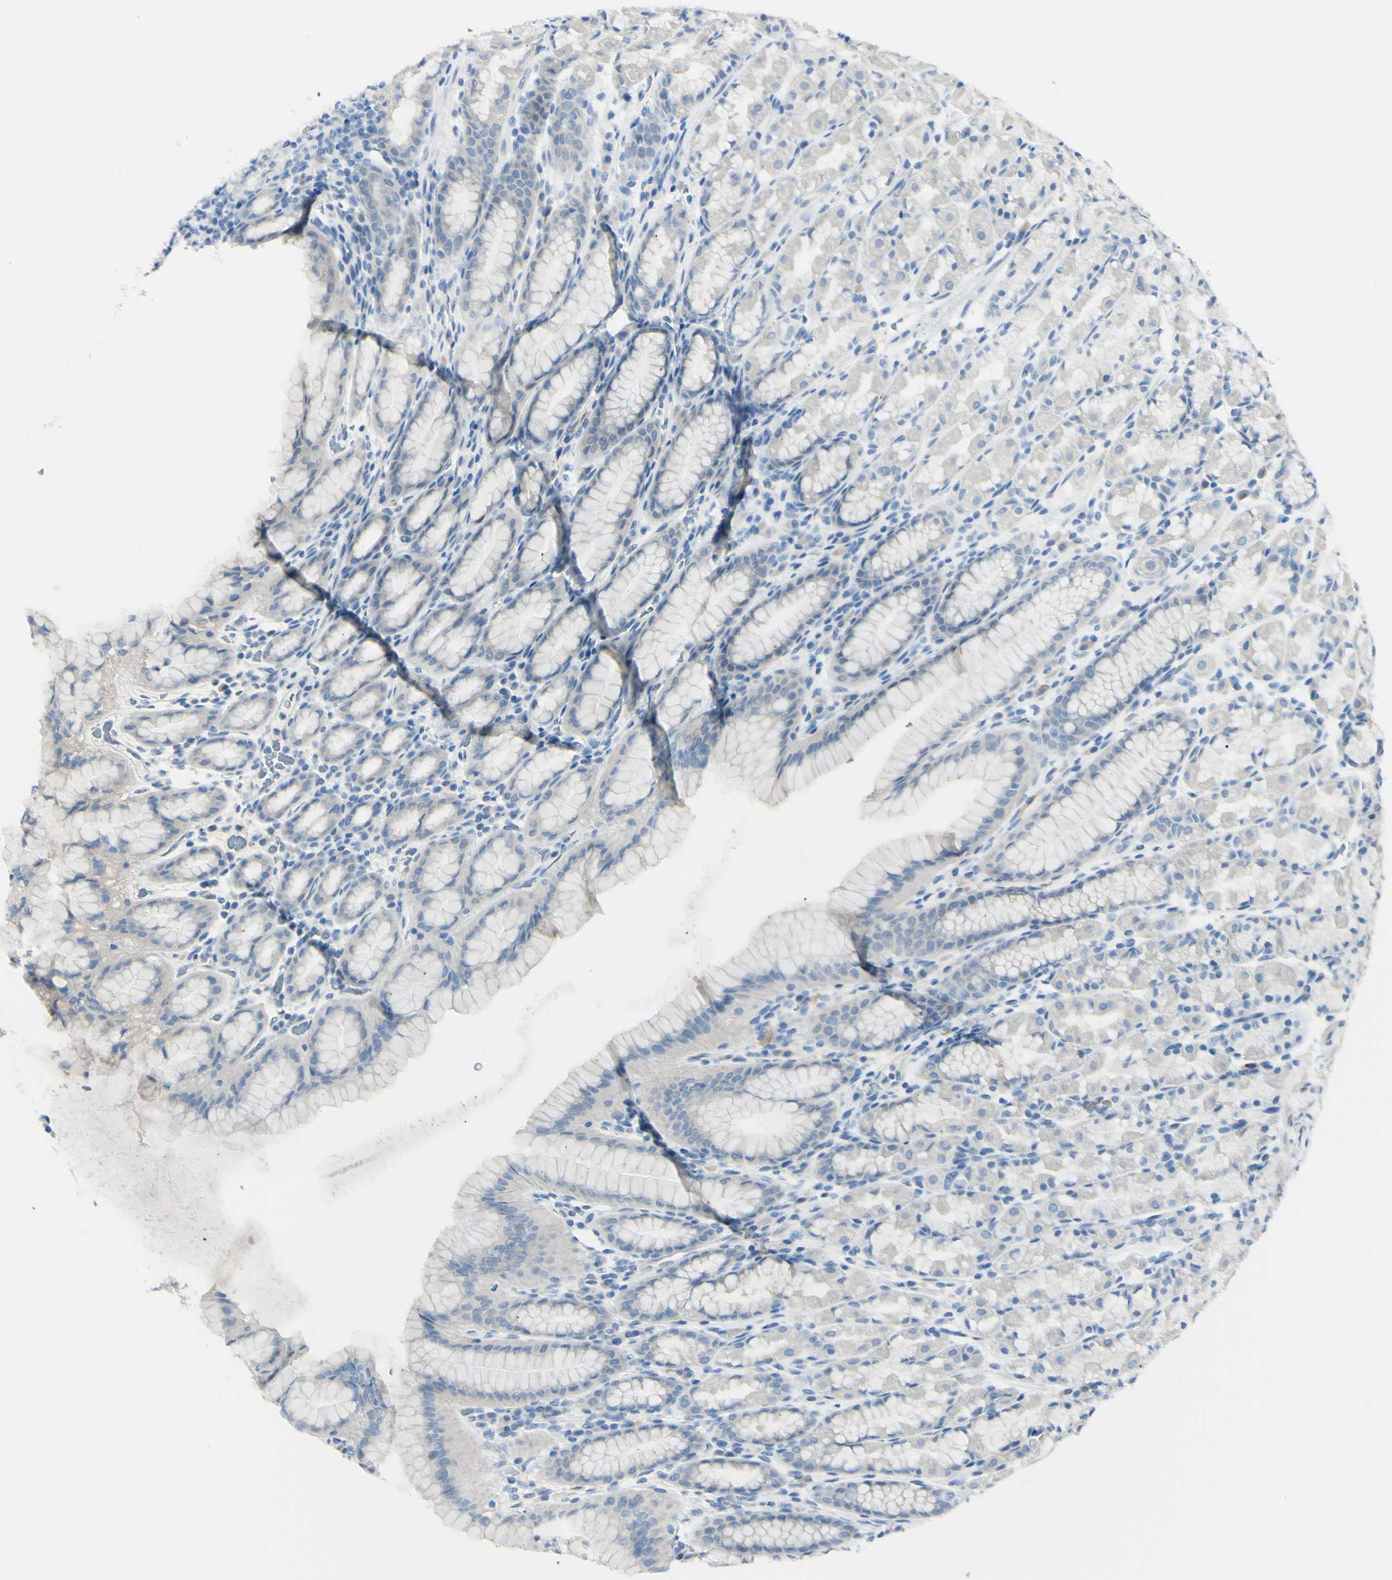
{"staining": {"intensity": "negative", "quantity": "none", "location": "none"}, "tissue": "stomach", "cell_type": "Glandular cells", "image_type": "normal", "snomed": [{"axis": "morphology", "description": "Normal tissue, NOS"}, {"axis": "topography", "description": "Stomach, upper"}], "caption": "Immunohistochemical staining of unremarkable stomach exhibits no significant staining in glandular cells.", "gene": "FOLH1", "patient": {"sex": "male", "age": 68}}